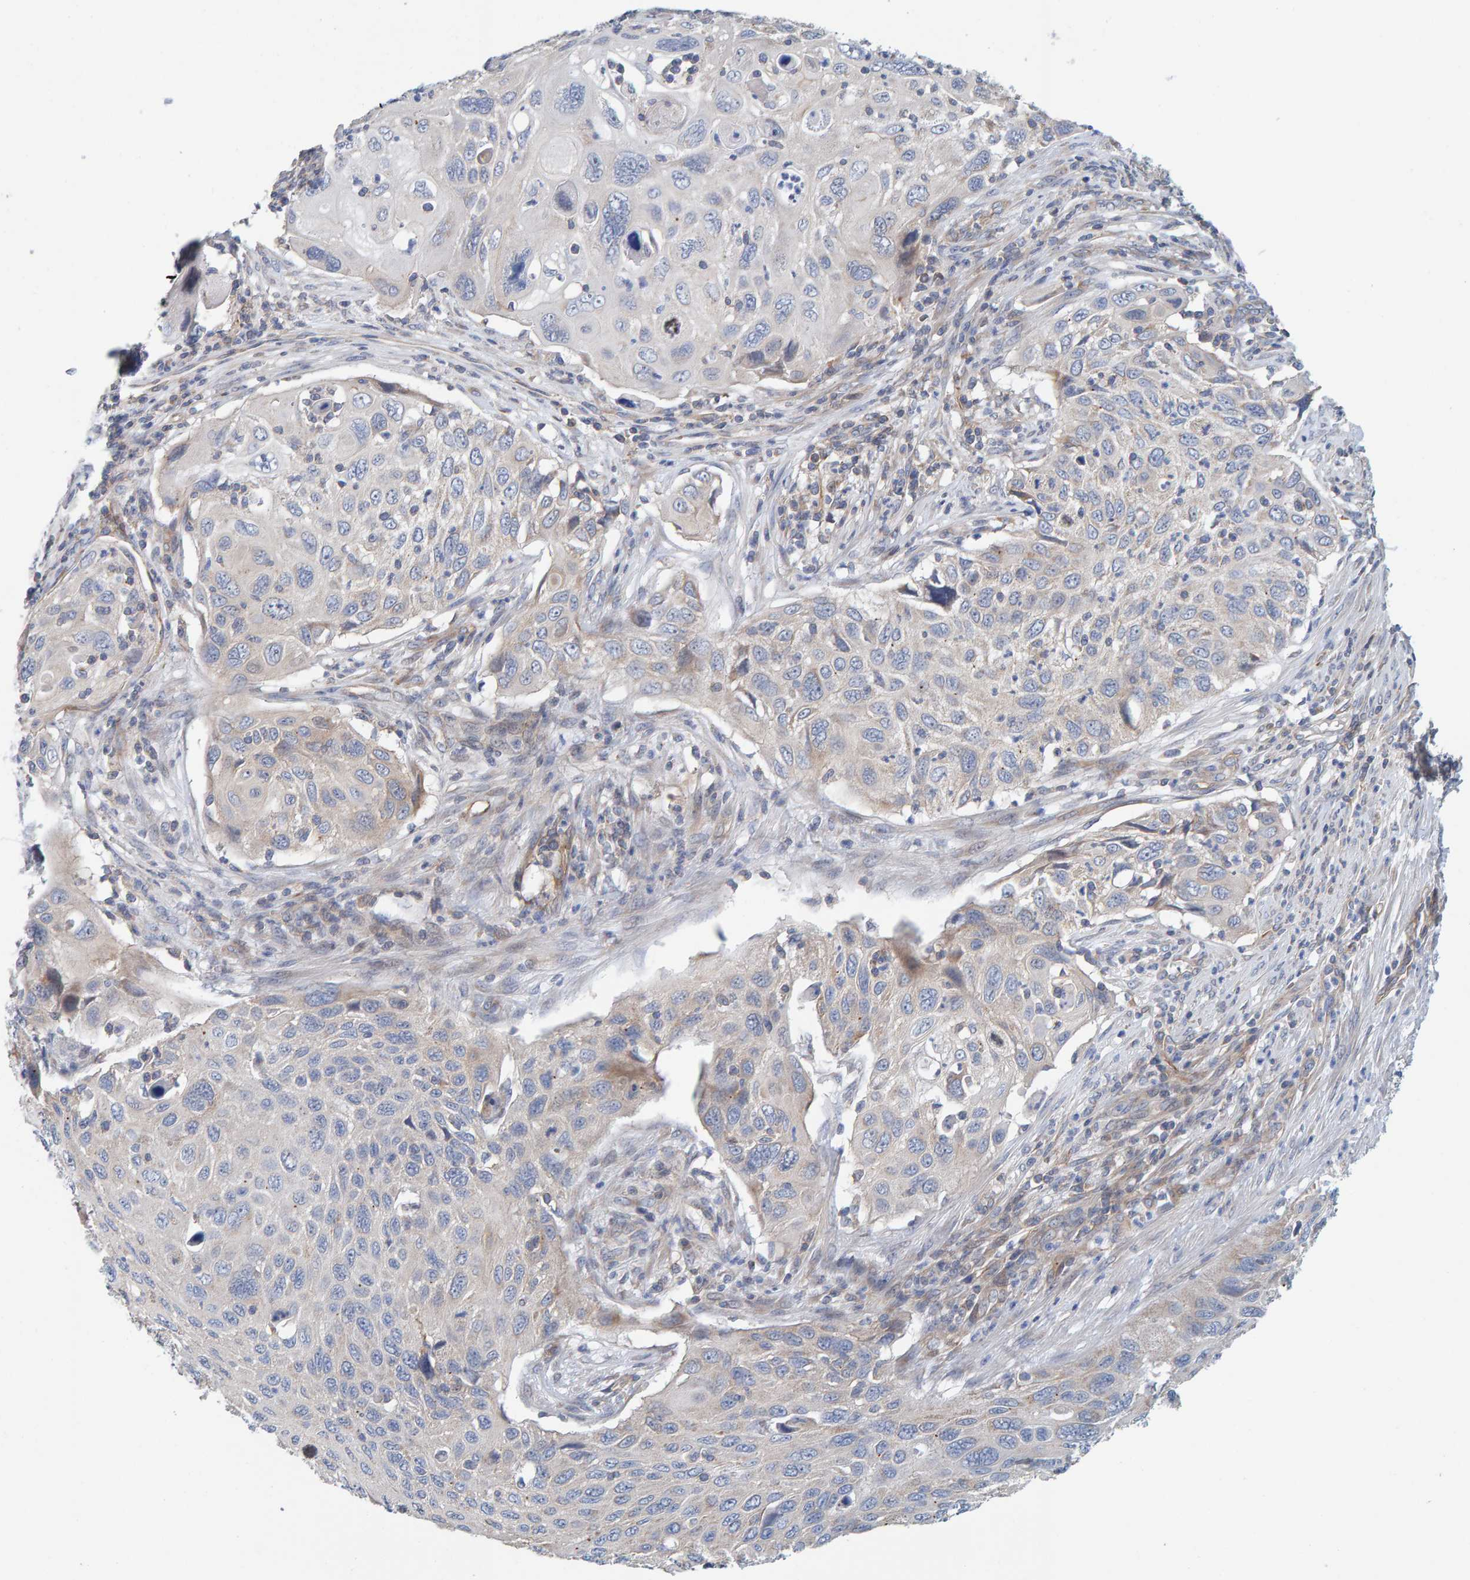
{"staining": {"intensity": "weak", "quantity": "<25%", "location": "cytoplasmic/membranous"}, "tissue": "cervical cancer", "cell_type": "Tumor cells", "image_type": "cancer", "snomed": [{"axis": "morphology", "description": "Squamous cell carcinoma, NOS"}, {"axis": "topography", "description": "Cervix"}], "caption": "This histopathology image is of squamous cell carcinoma (cervical) stained with immunohistochemistry (IHC) to label a protein in brown with the nuclei are counter-stained blue. There is no expression in tumor cells.", "gene": "RGP1", "patient": {"sex": "female", "age": 70}}